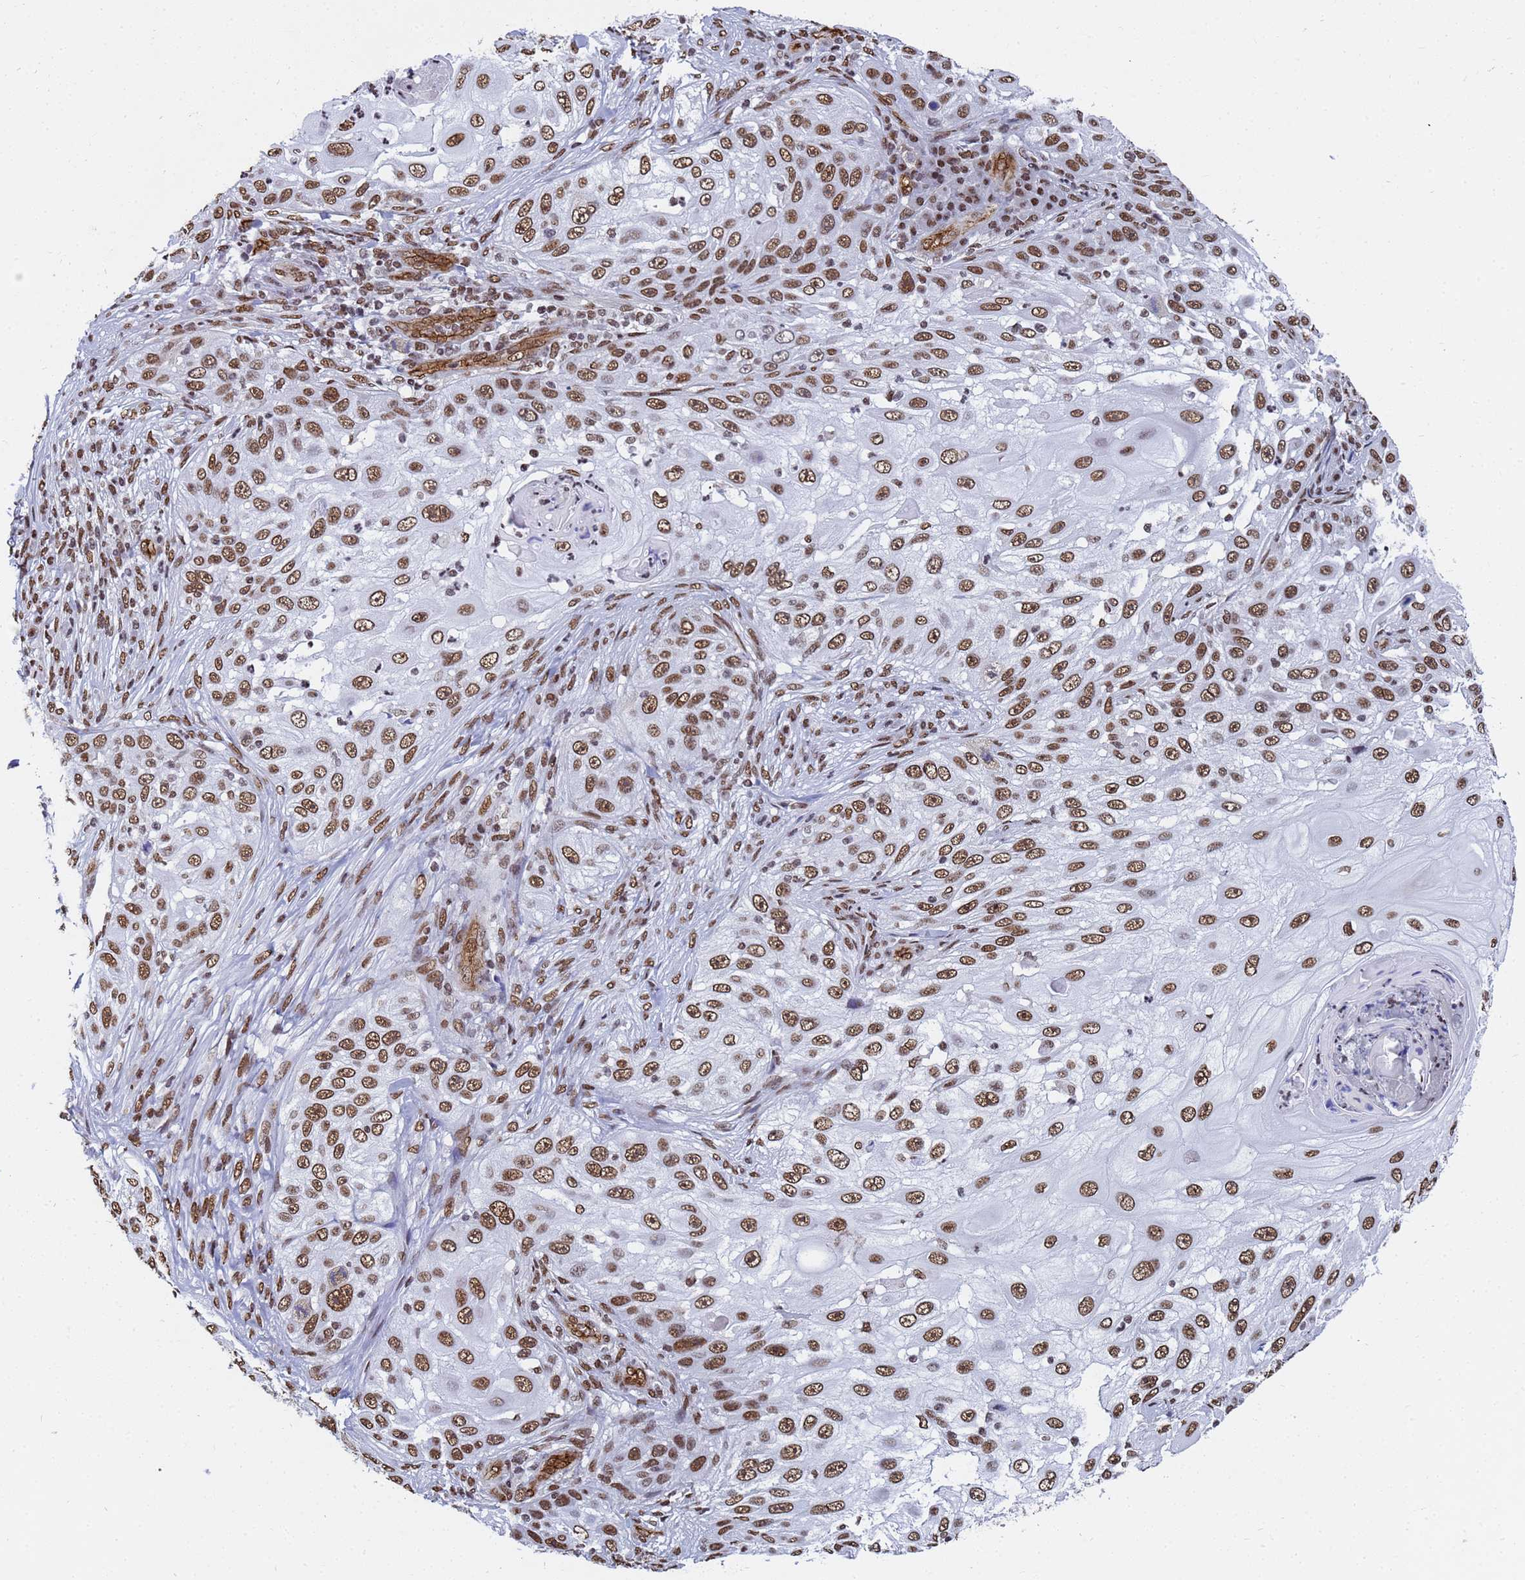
{"staining": {"intensity": "moderate", "quantity": ">75%", "location": "nuclear"}, "tissue": "skin cancer", "cell_type": "Tumor cells", "image_type": "cancer", "snomed": [{"axis": "morphology", "description": "Squamous cell carcinoma, NOS"}, {"axis": "topography", "description": "Skin"}], "caption": "Immunohistochemical staining of human squamous cell carcinoma (skin) exhibits moderate nuclear protein positivity in about >75% of tumor cells.", "gene": "RAVER2", "patient": {"sex": "female", "age": 44}}